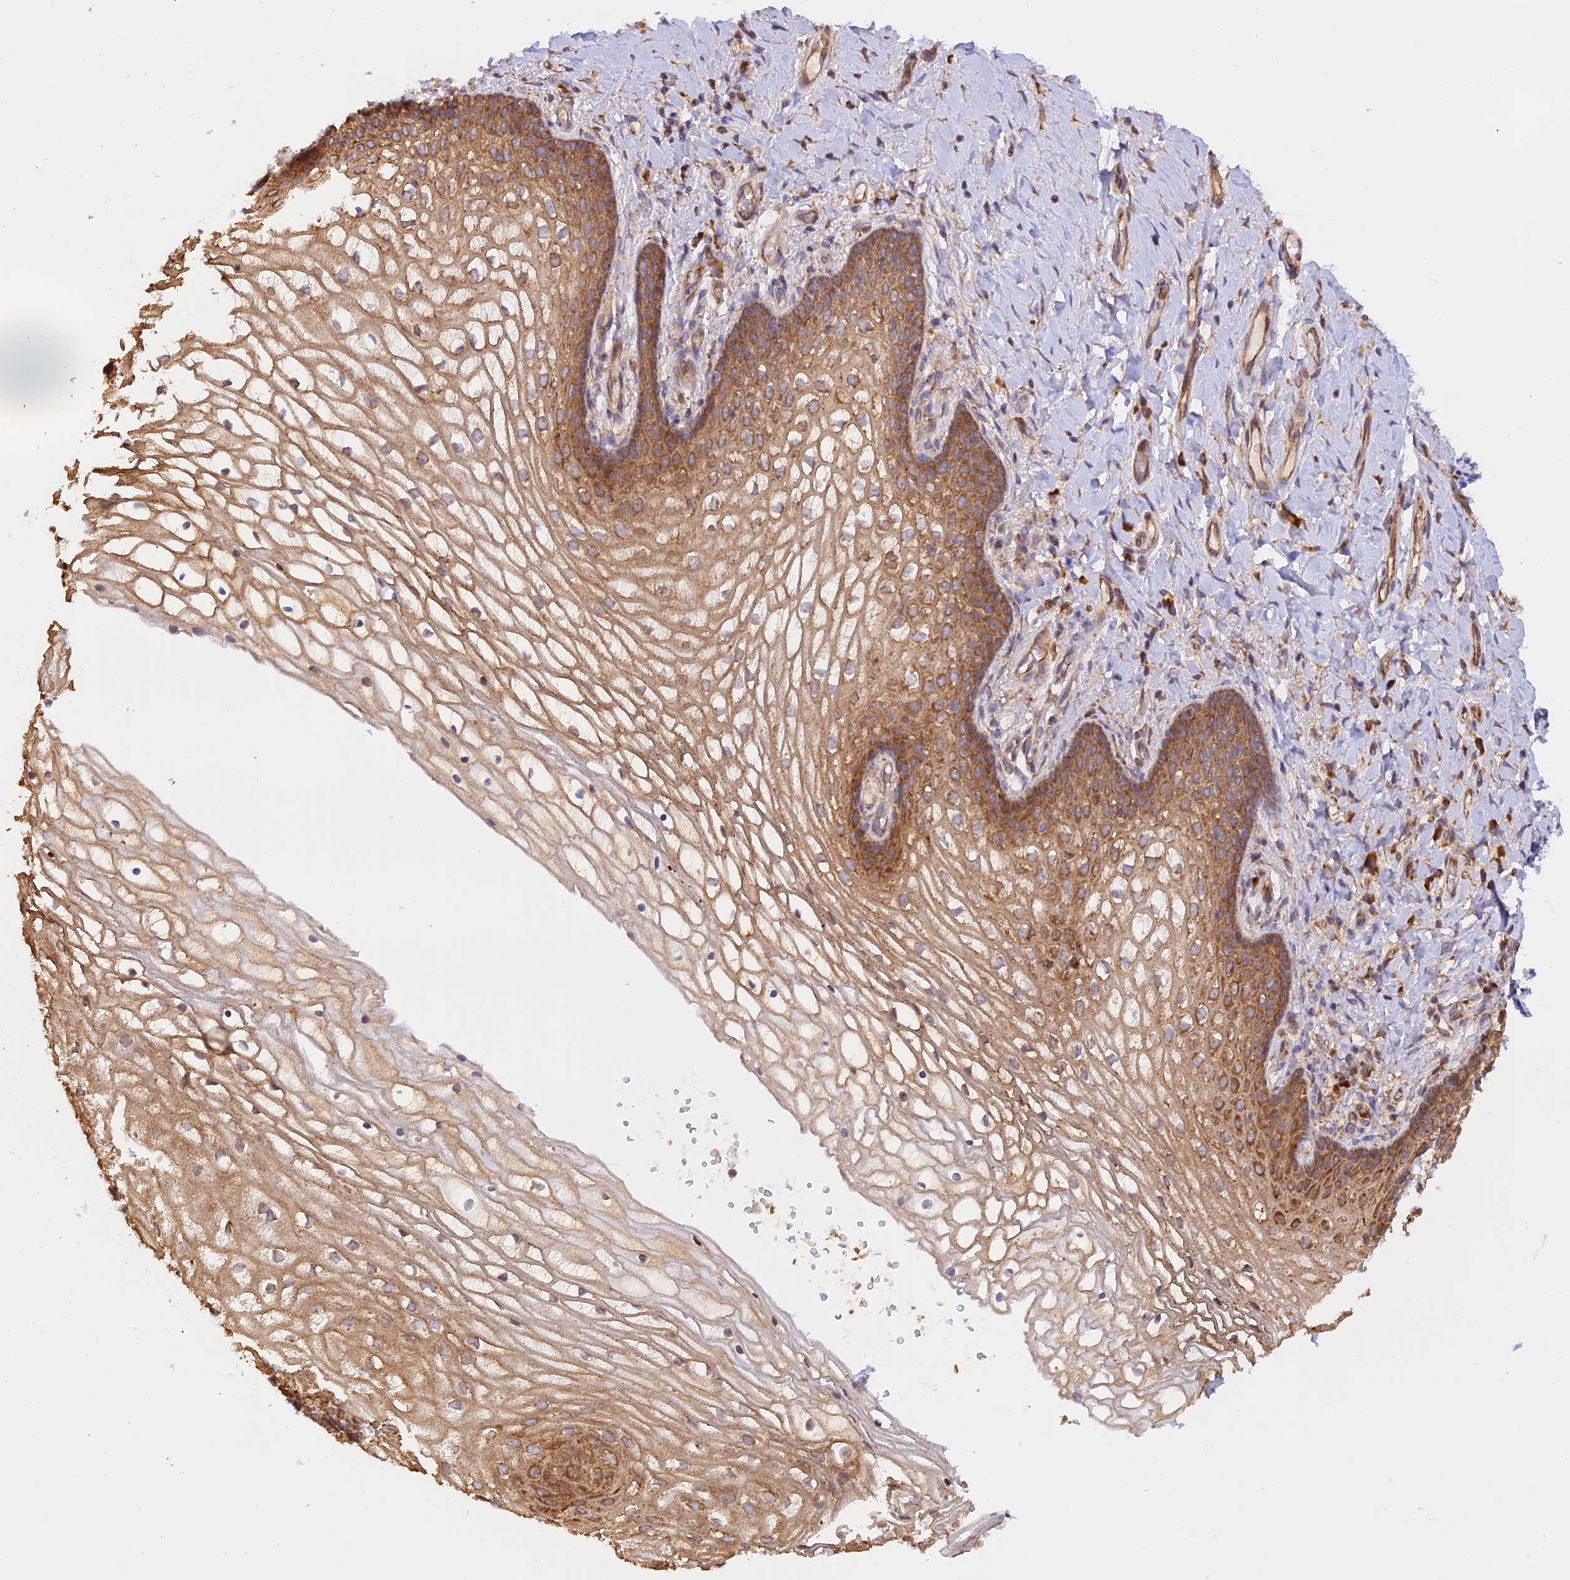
{"staining": {"intensity": "strong", "quantity": "25%-75%", "location": "cytoplasmic/membranous"}, "tissue": "vagina", "cell_type": "Squamous epithelial cells", "image_type": "normal", "snomed": [{"axis": "morphology", "description": "Normal tissue, NOS"}, {"axis": "topography", "description": "Vagina"}], "caption": "This histopathology image shows immunohistochemistry (IHC) staining of benign vagina, with high strong cytoplasmic/membranous expression in approximately 25%-75% of squamous epithelial cells.", "gene": "RPL5", "patient": {"sex": "female", "age": 60}}